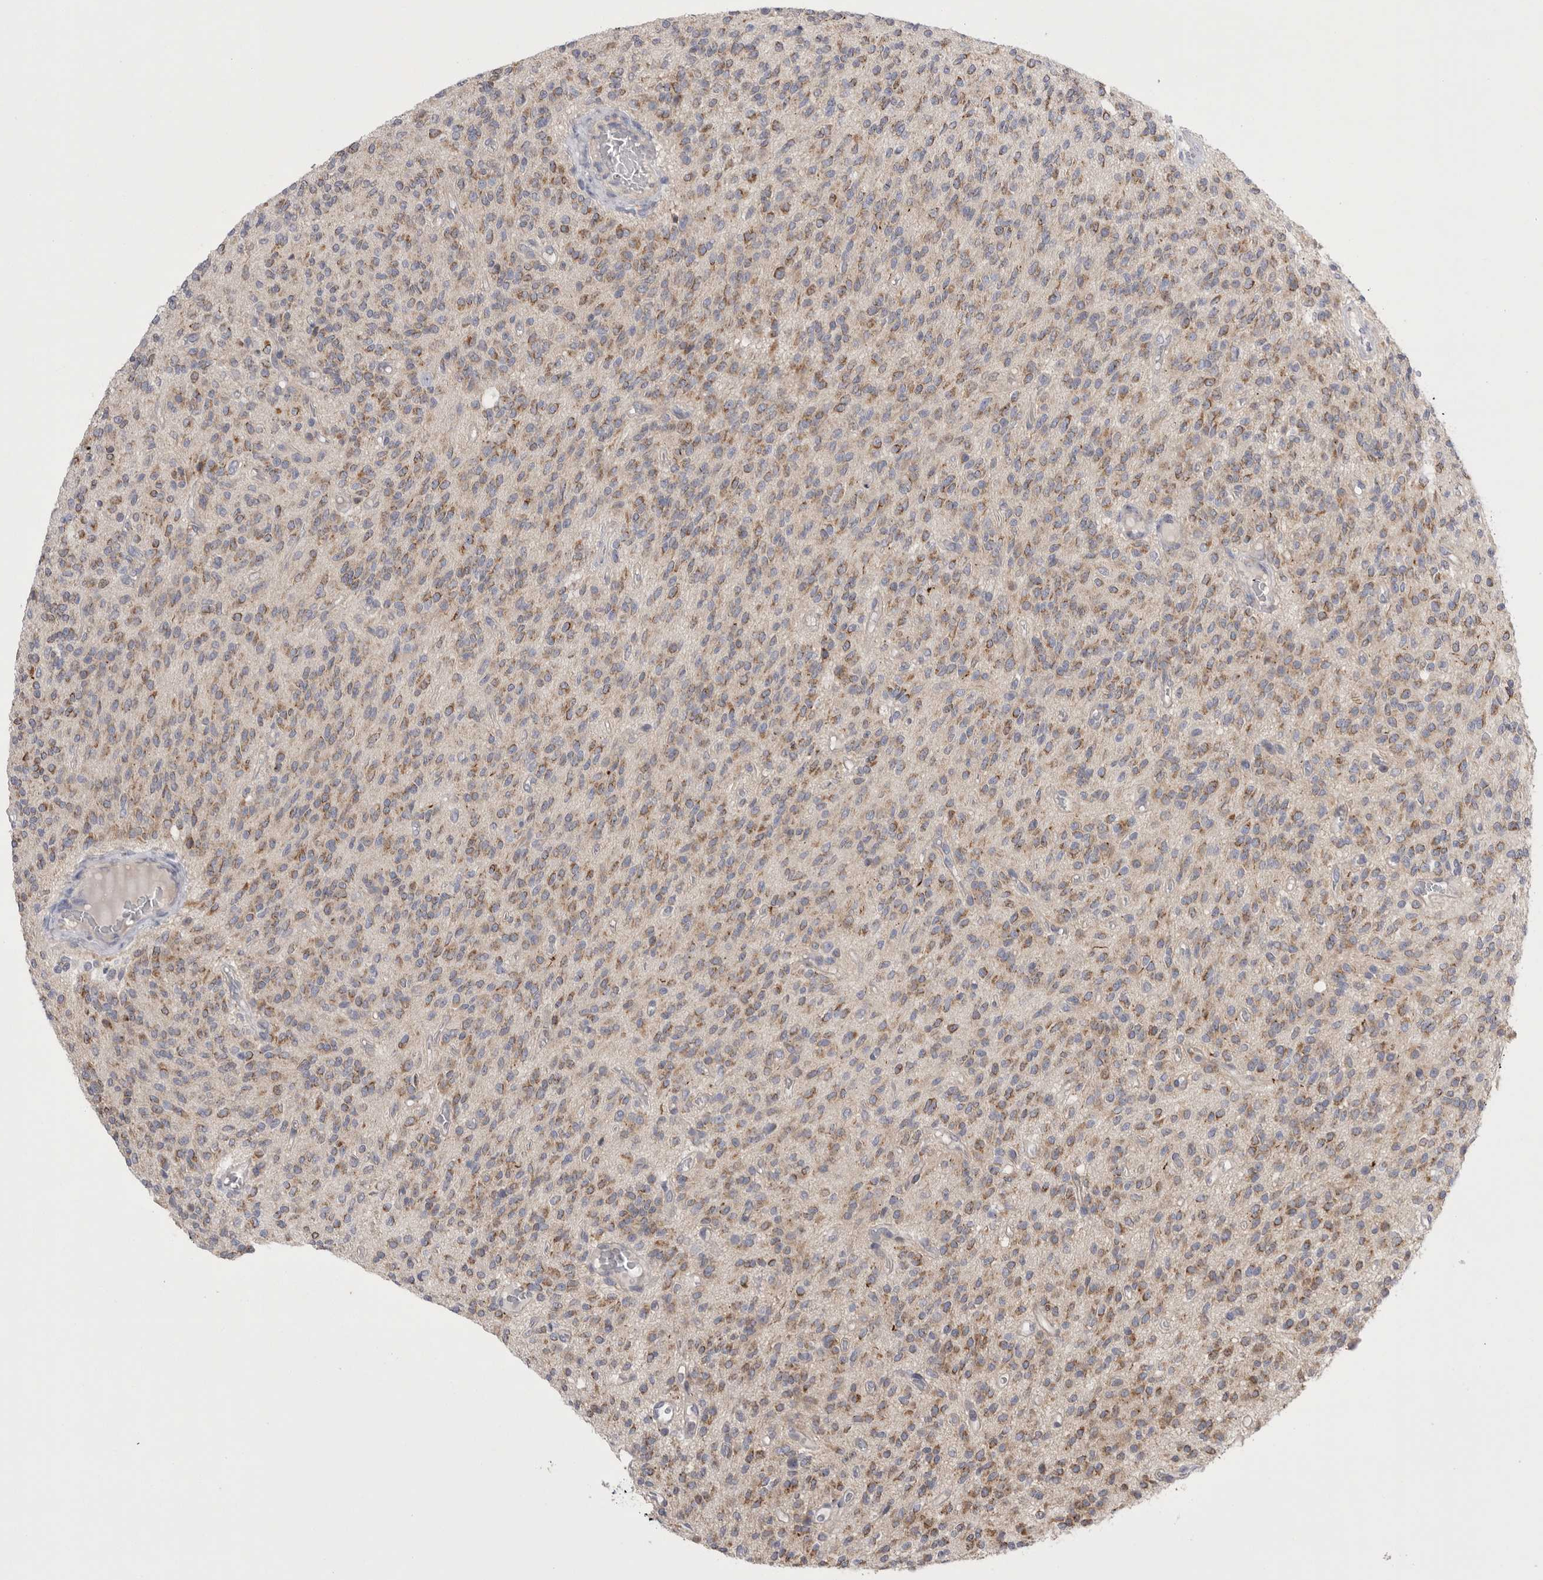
{"staining": {"intensity": "moderate", "quantity": ">75%", "location": "cytoplasmic/membranous"}, "tissue": "glioma", "cell_type": "Tumor cells", "image_type": "cancer", "snomed": [{"axis": "morphology", "description": "Glioma, malignant, High grade"}, {"axis": "topography", "description": "Brain"}], "caption": "Moderate cytoplasmic/membranous staining for a protein is seen in approximately >75% of tumor cells of malignant glioma (high-grade) using IHC.", "gene": "CCDC126", "patient": {"sex": "male", "age": 34}}